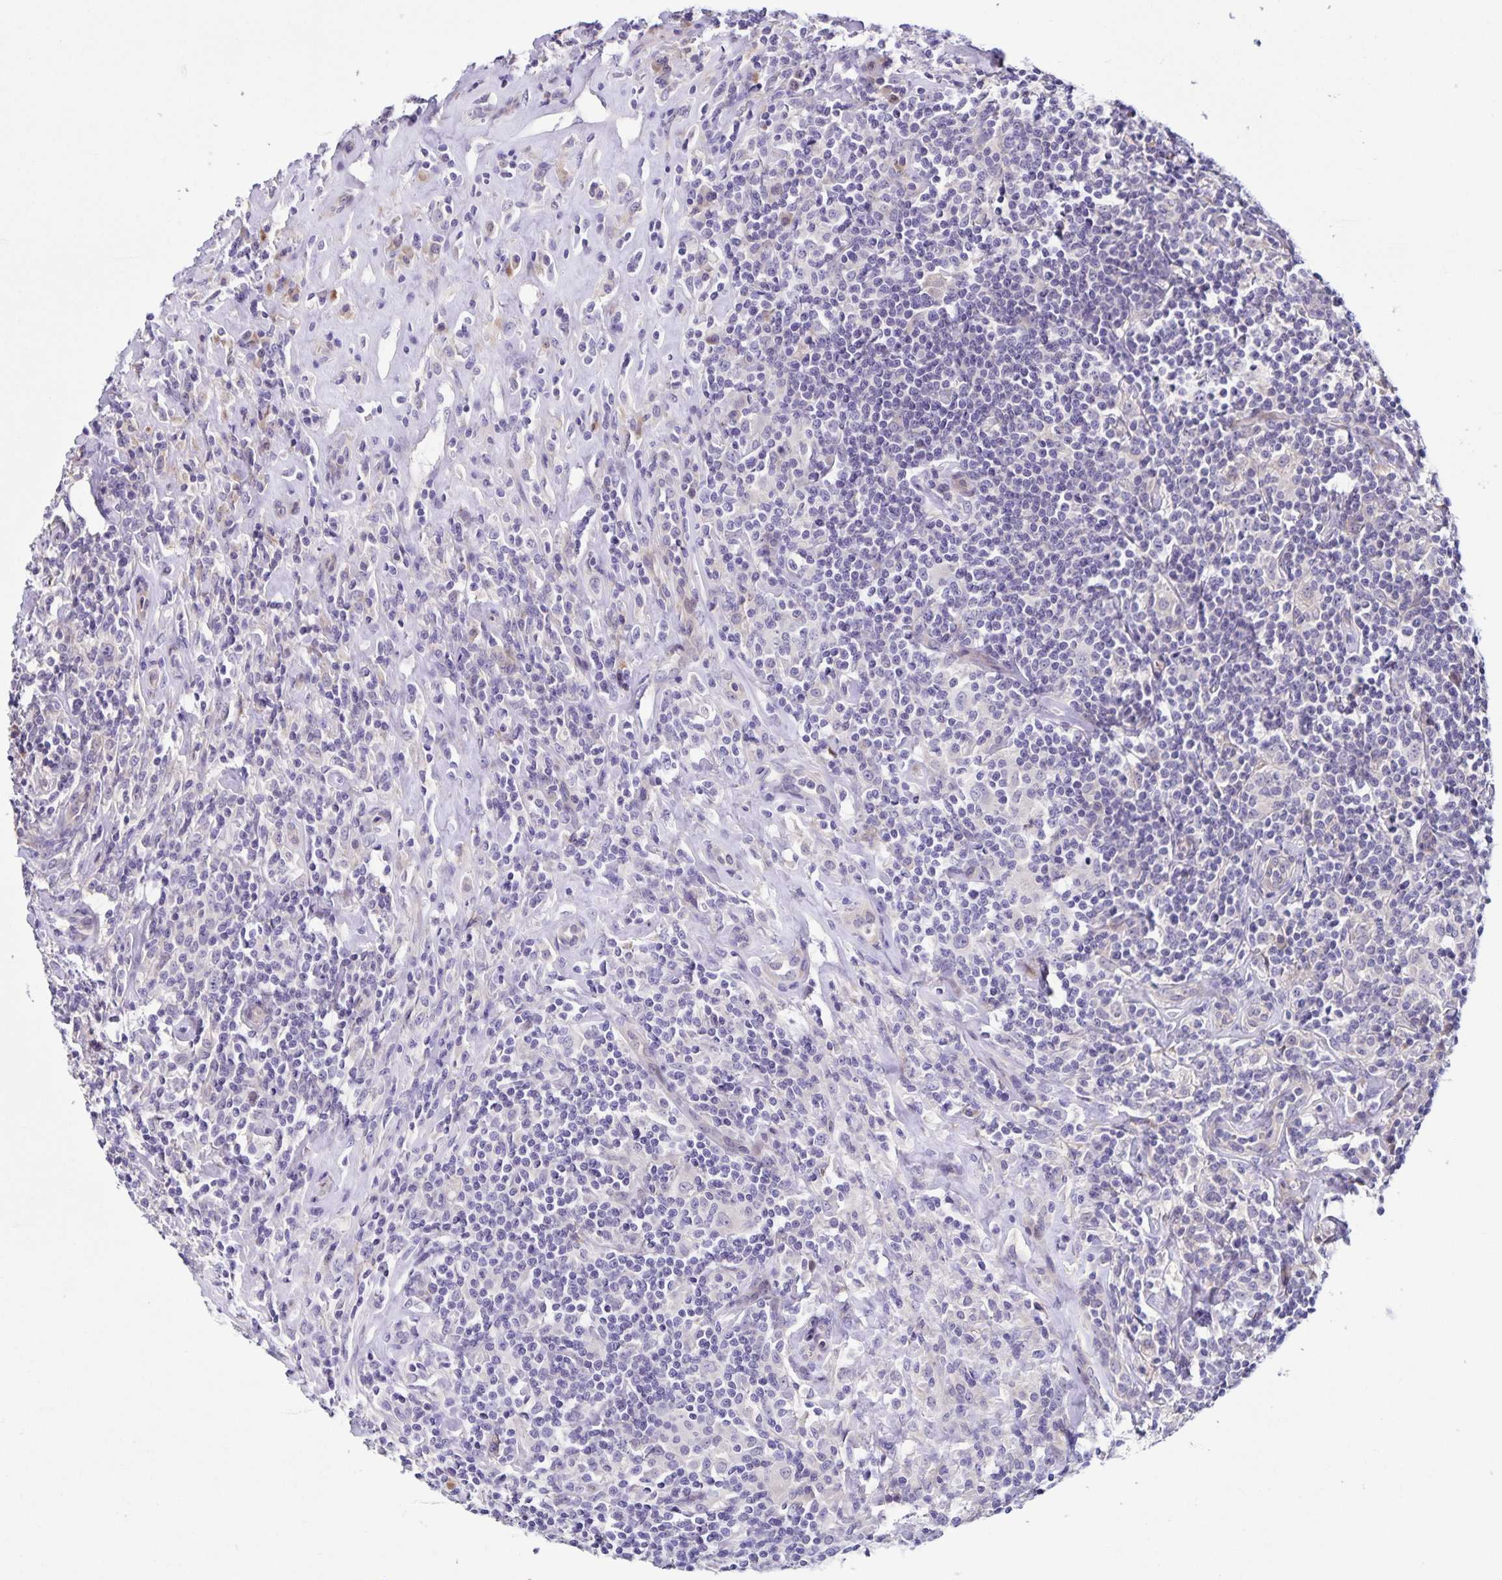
{"staining": {"intensity": "negative", "quantity": "none", "location": "none"}, "tissue": "lymphoma", "cell_type": "Tumor cells", "image_type": "cancer", "snomed": [{"axis": "morphology", "description": "Hodgkin's disease, NOS"}, {"axis": "morphology", "description": "Hodgkin's lymphoma, nodular sclerosis"}, {"axis": "topography", "description": "Lymph node"}], "caption": "Lymphoma stained for a protein using immunohistochemistry shows no positivity tumor cells.", "gene": "RNFT2", "patient": {"sex": "female", "age": 10}}